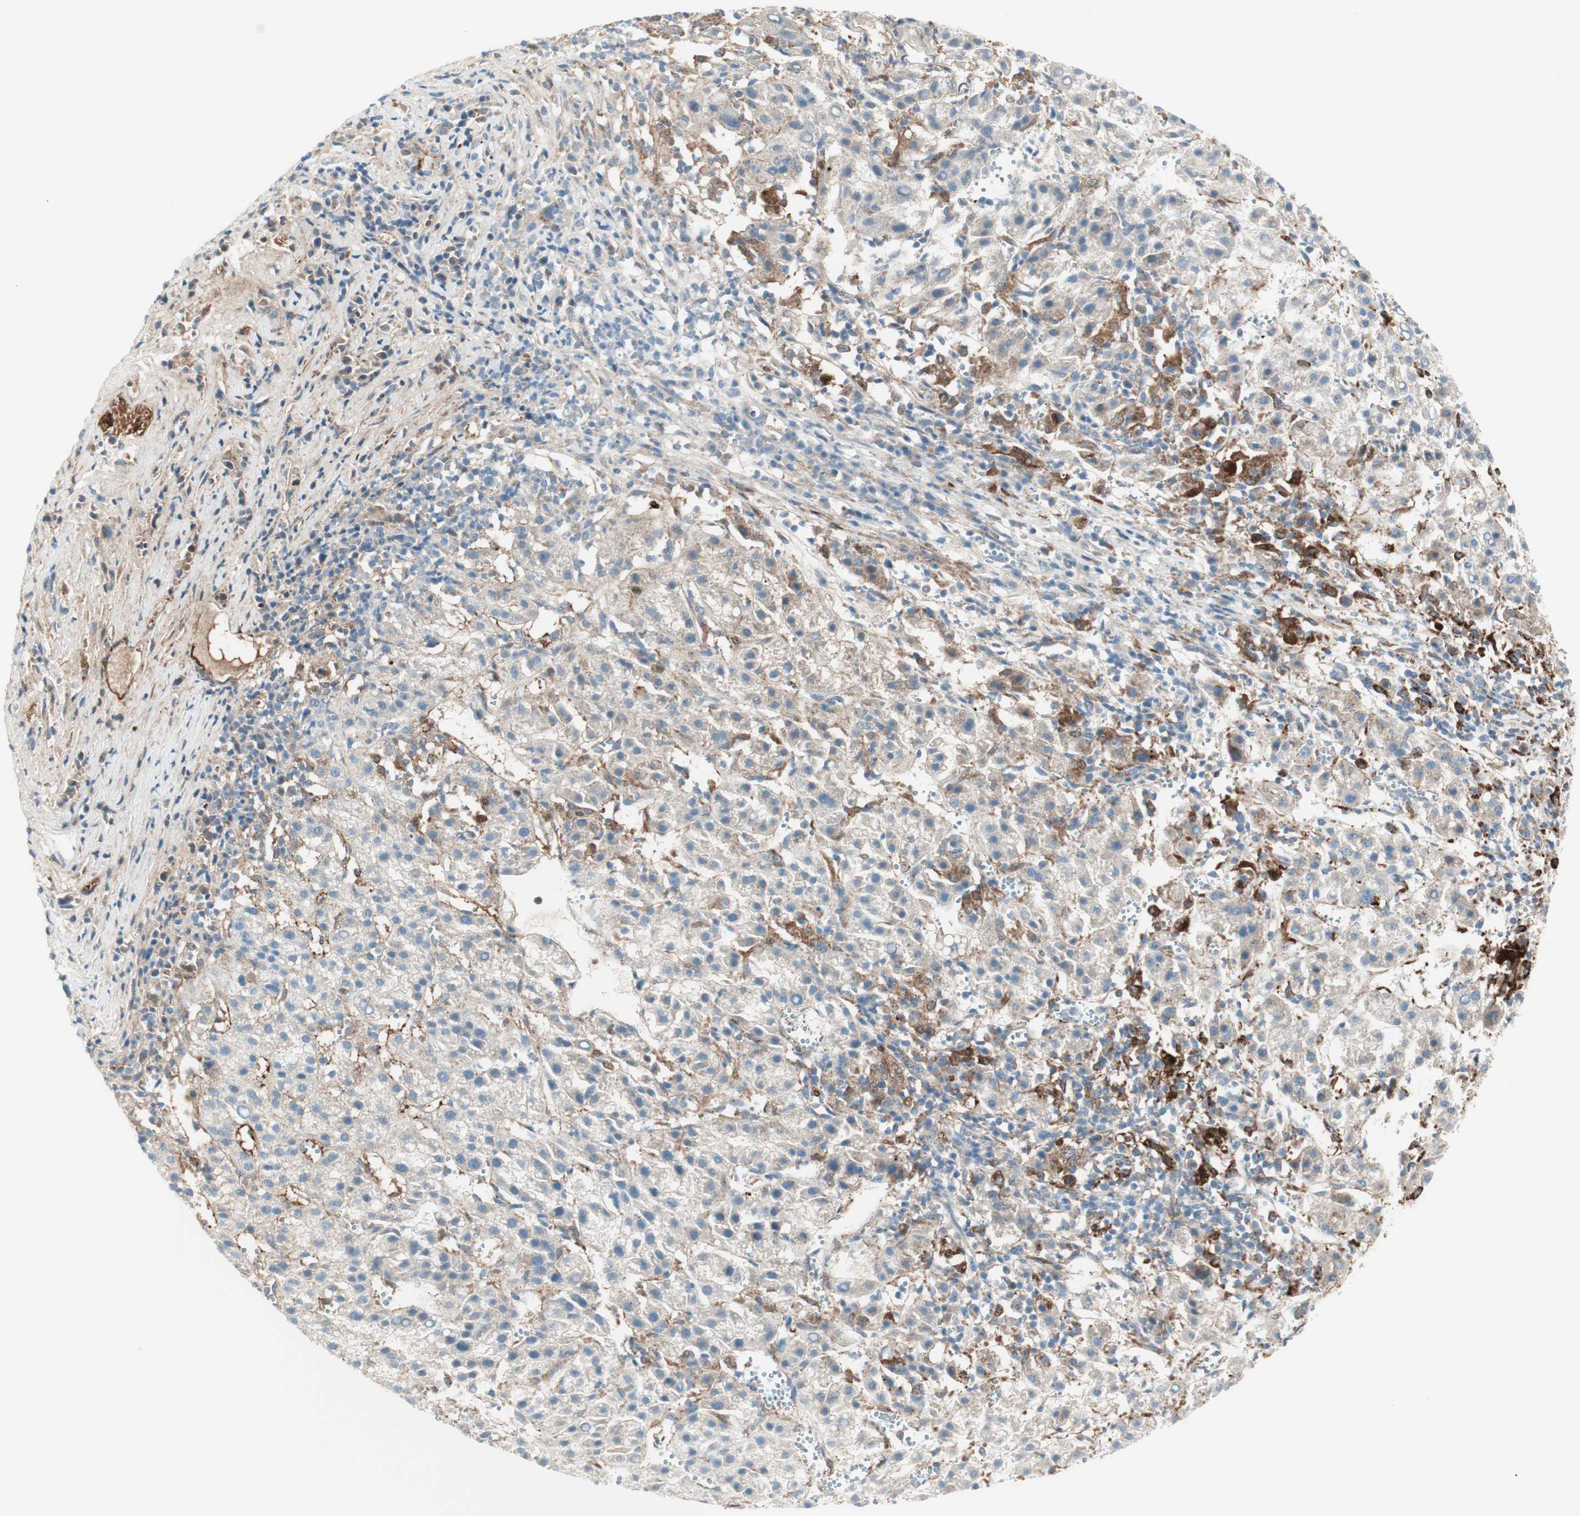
{"staining": {"intensity": "negative", "quantity": "none", "location": "none"}, "tissue": "liver cancer", "cell_type": "Tumor cells", "image_type": "cancer", "snomed": [{"axis": "morphology", "description": "Carcinoma, Hepatocellular, NOS"}, {"axis": "topography", "description": "Liver"}], "caption": "Tumor cells are negative for protein expression in human hepatocellular carcinoma (liver).", "gene": "ATP6V1G1", "patient": {"sex": "female", "age": 58}}